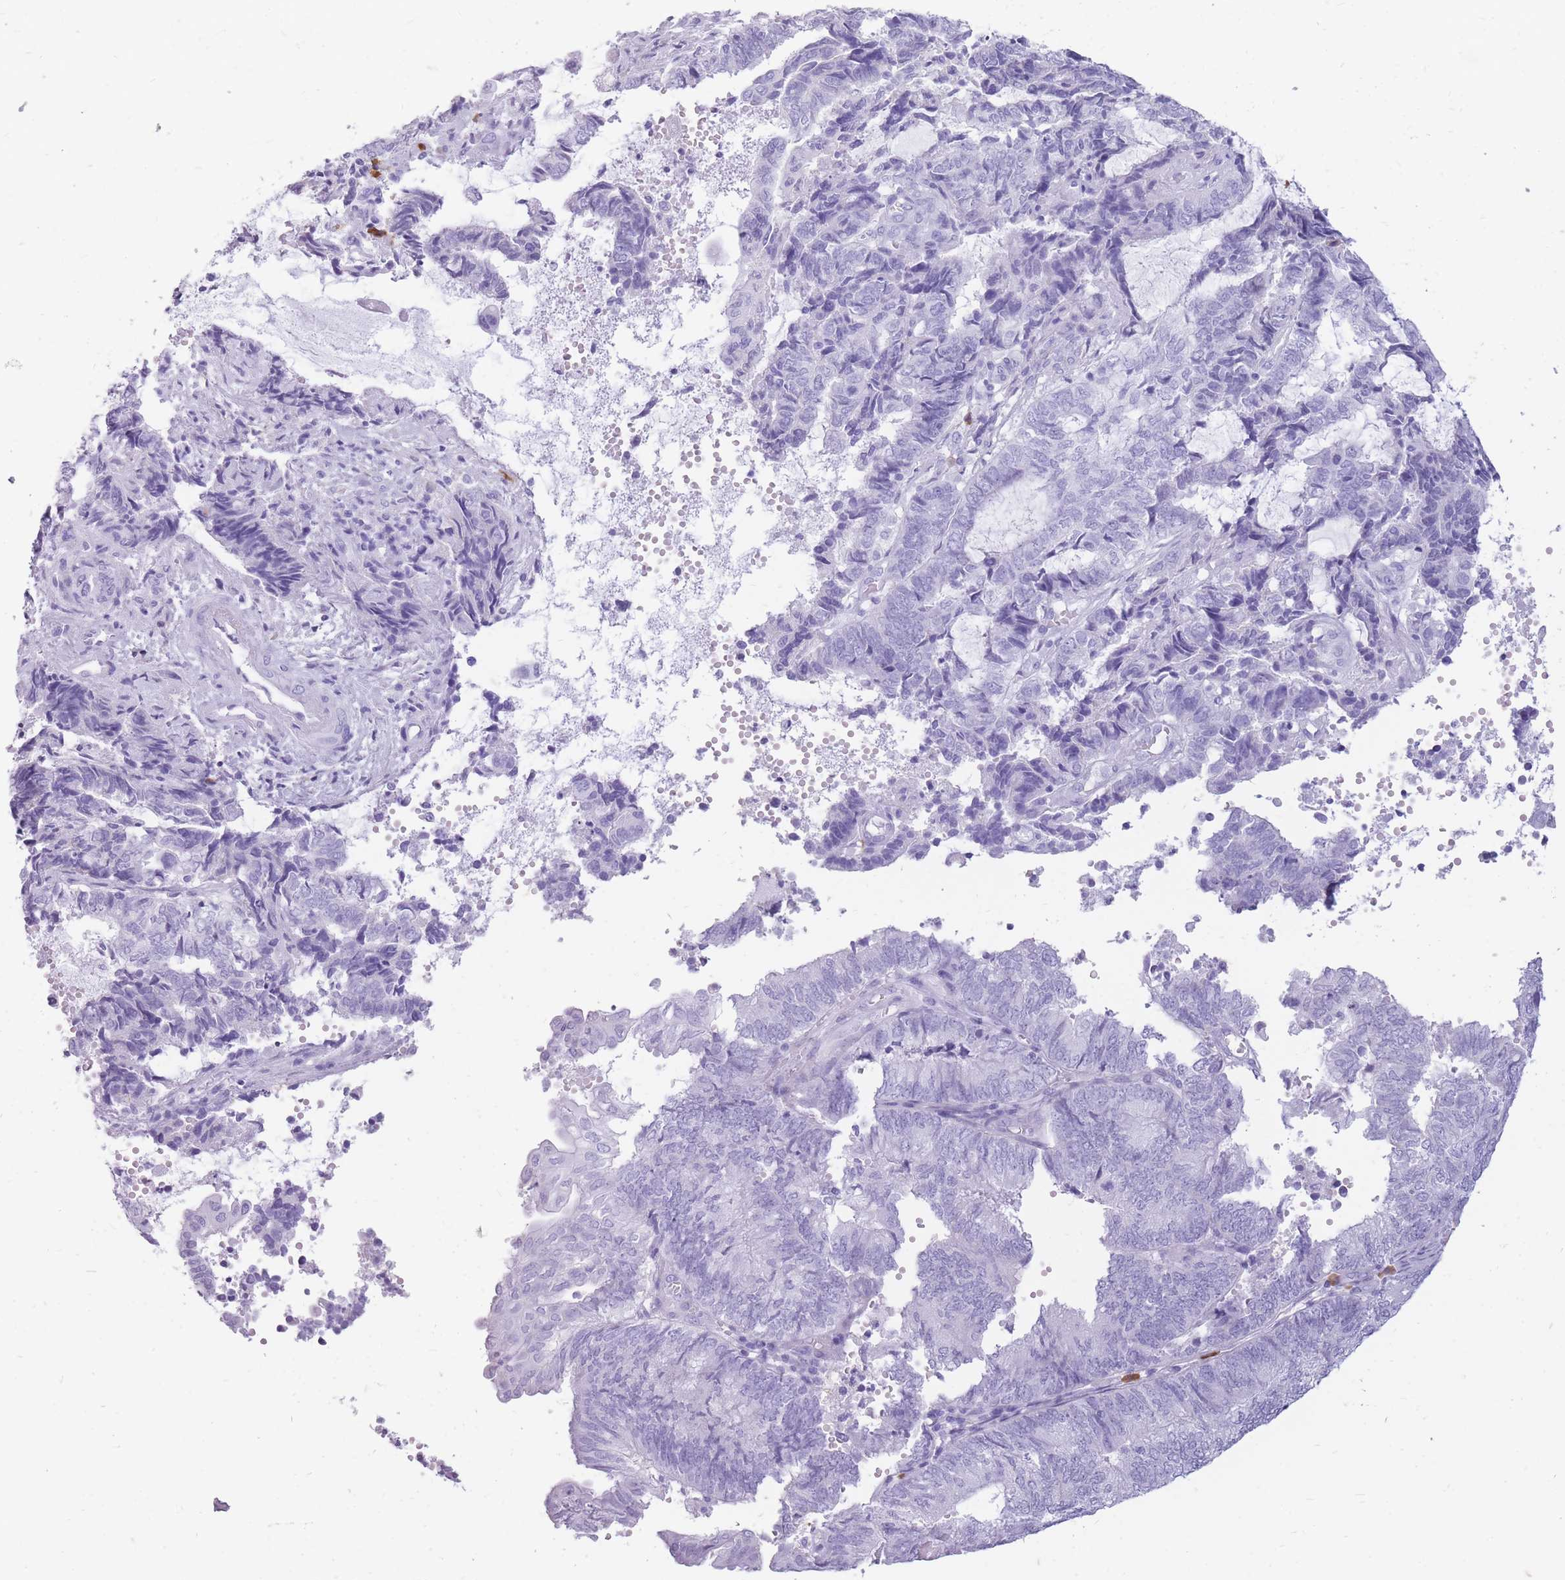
{"staining": {"intensity": "negative", "quantity": "none", "location": "none"}, "tissue": "endometrial cancer", "cell_type": "Tumor cells", "image_type": "cancer", "snomed": [{"axis": "morphology", "description": "Adenocarcinoma, NOS"}, {"axis": "topography", "description": "Uterus"}, {"axis": "topography", "description": "Endometrium"}], "caption": "Endometrial adenocarcinoma stained for a protein using IHC shows no expression tumor cells.", "gene": "ZFP37", "patient": {"sex": "female", "age": 70}}